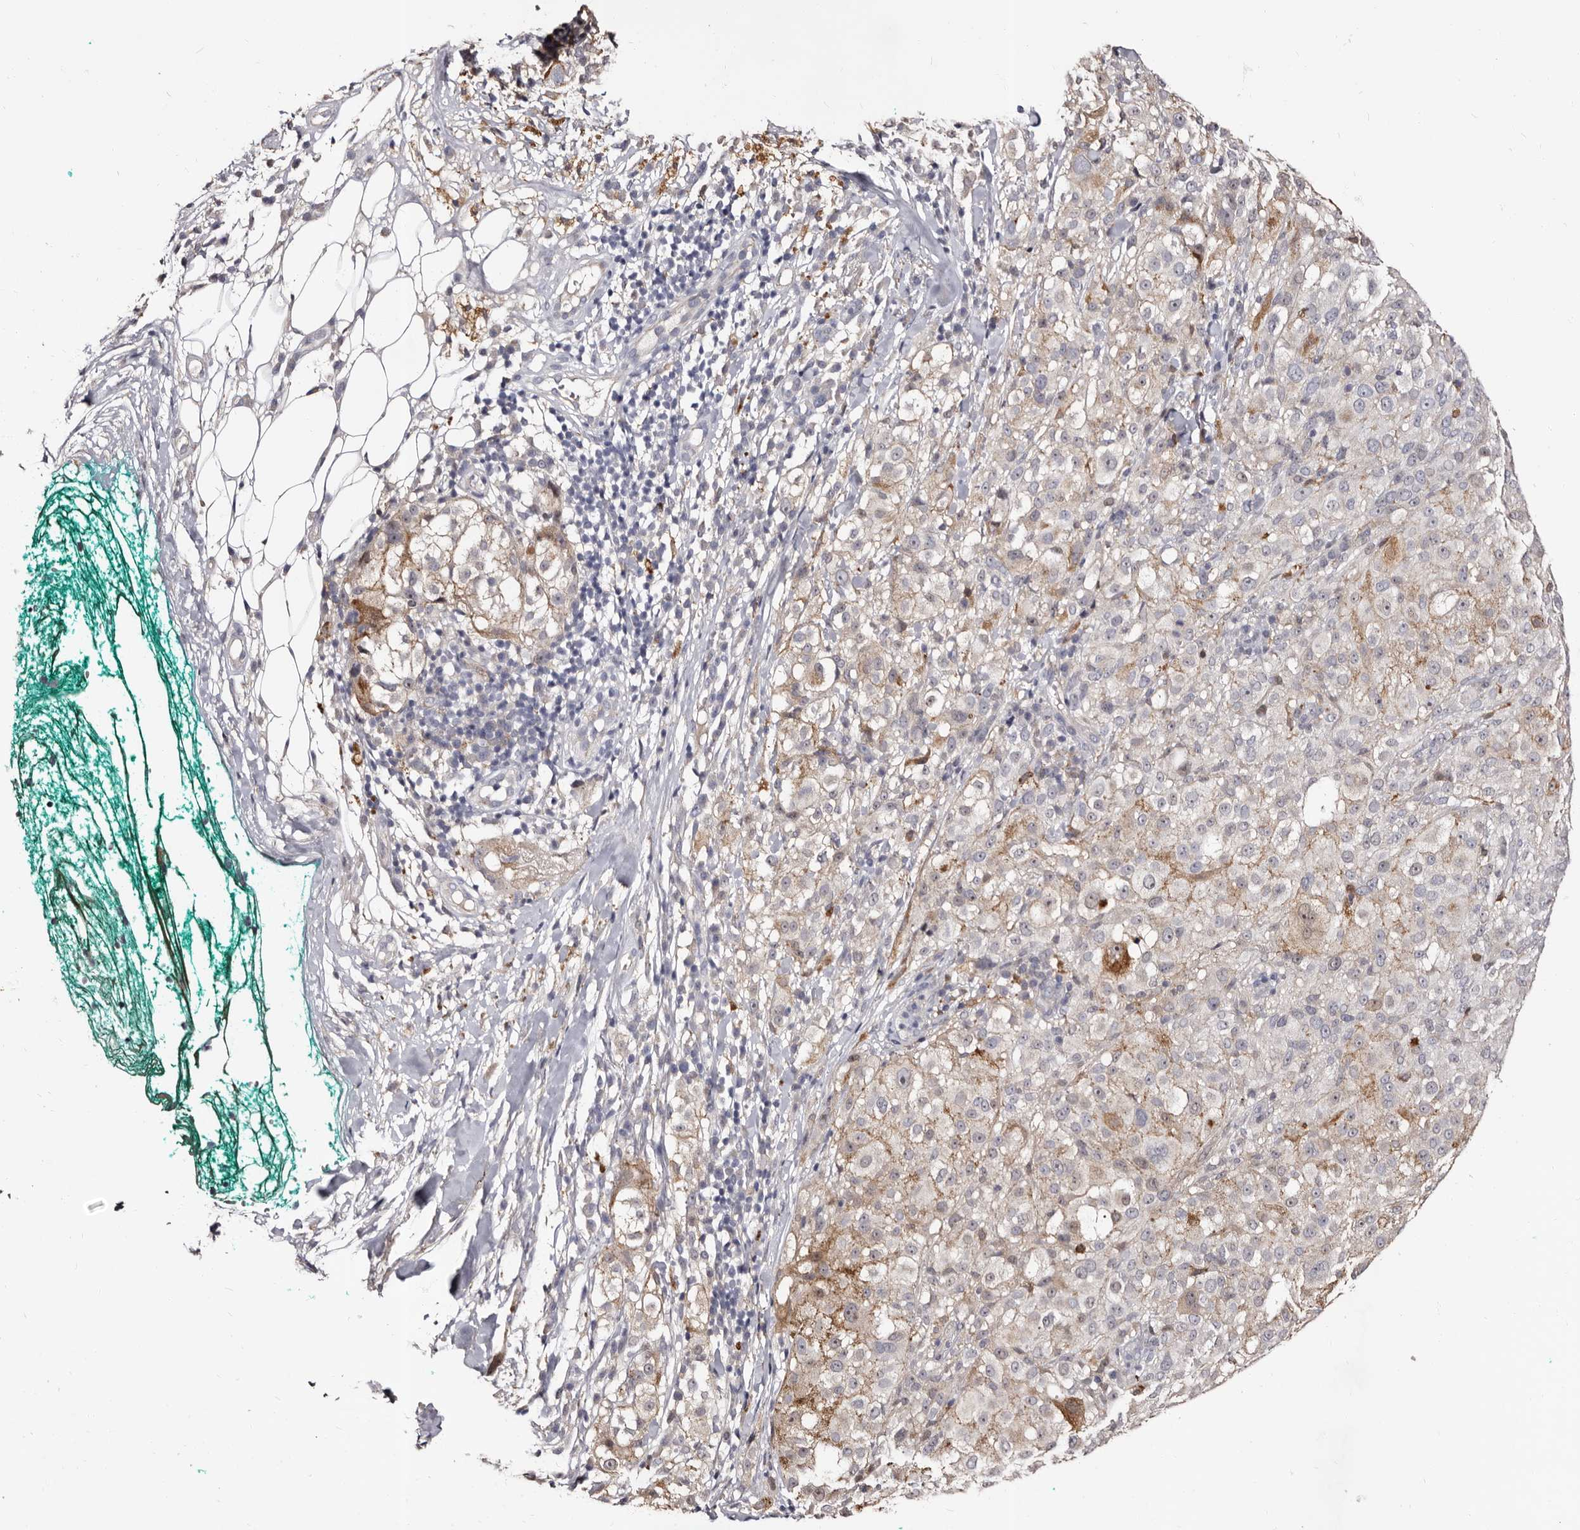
{"staining": {"intensity": "negative", "quantity": "none", "location": "none"}, "tissue": "melanoma", "cell_type": "Tumor cells", "image_type": "cancer", "snomed": [{"axis": "morphology", "description": "Necrosis, NOS"}, {"axis": "morphology", "description": "Malignant melanoma, NOS"}, {"axis": "topography", "description": "Skin"}], "caption": "Tumor cells are negative for brown protein staining in melanoma. (Immunohistochemistry, brightfield microscopy, high magnification).", "gene": "PTAFR", "patient": {"sex": "female", "age": 87}}